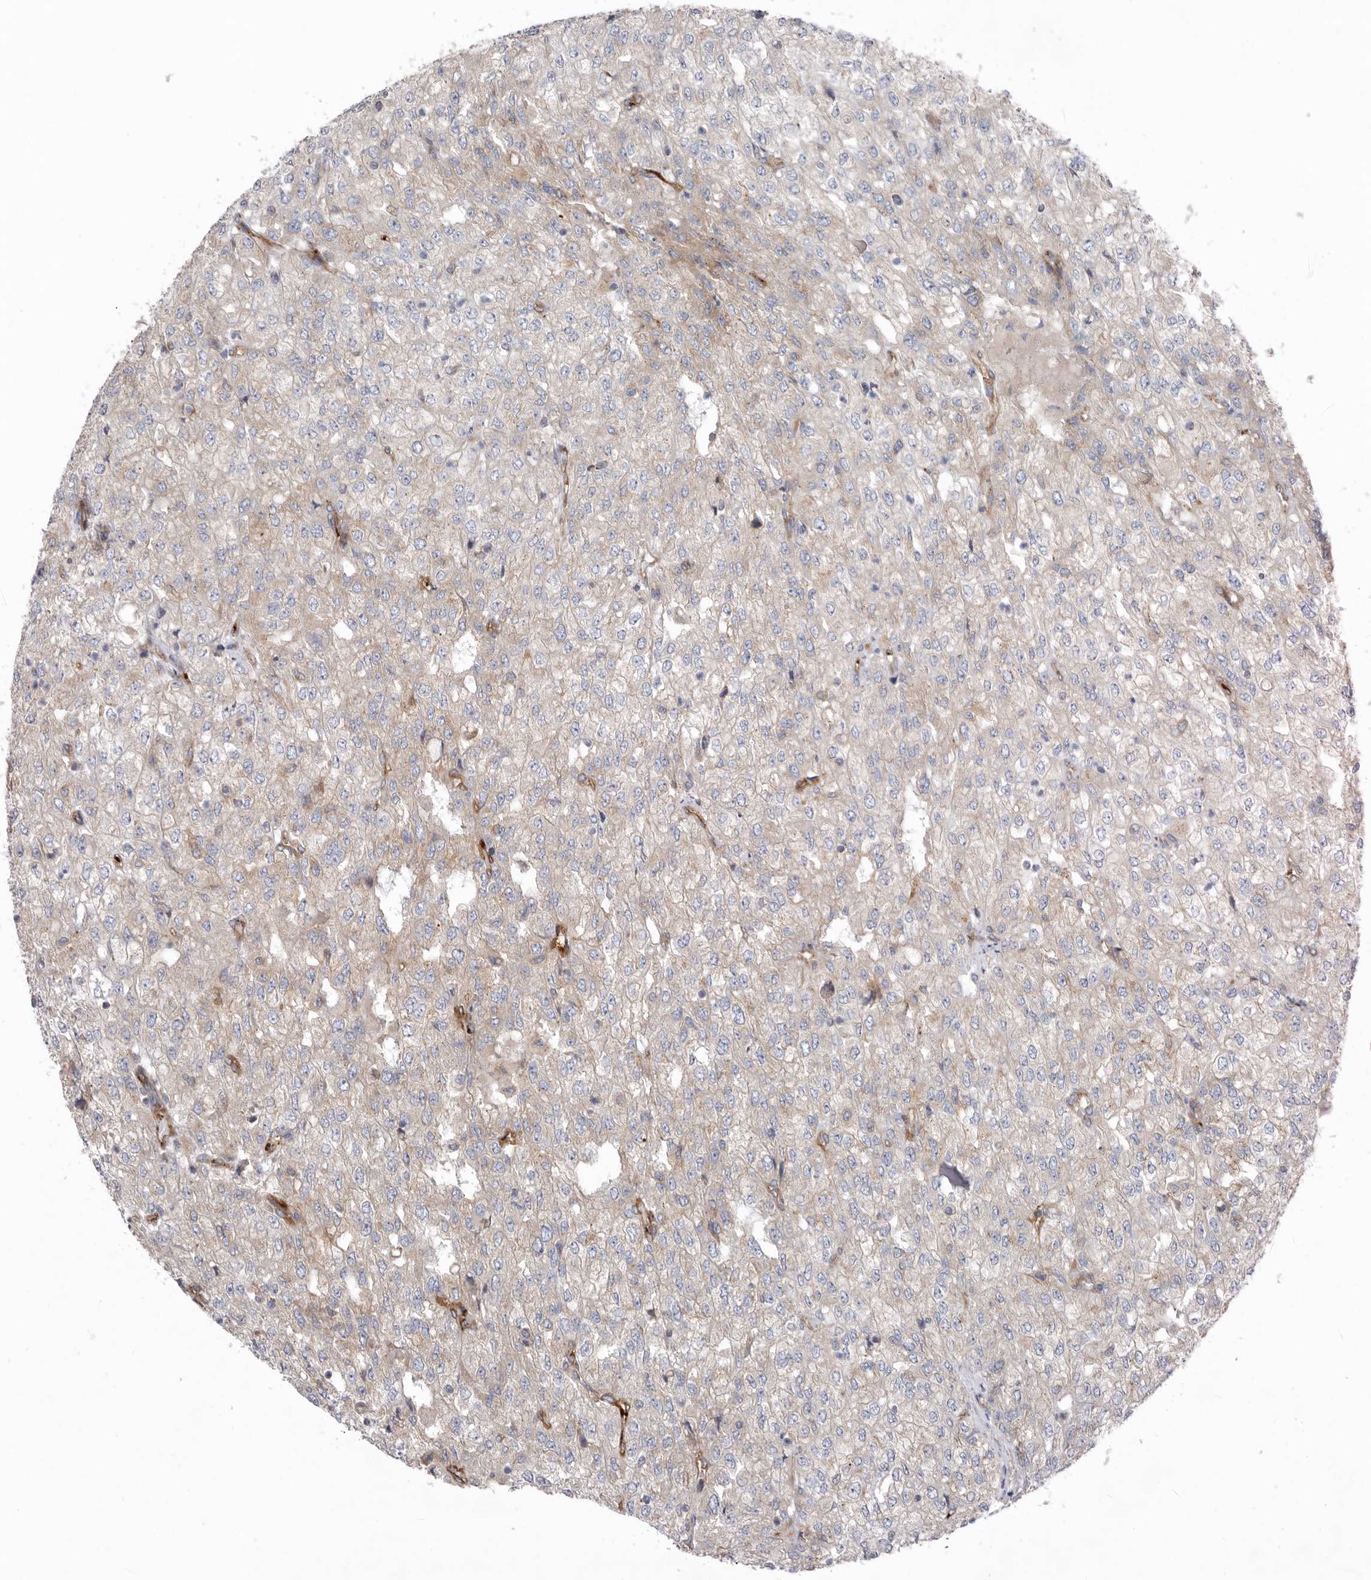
{"staining": {"intensity": "negative", "quantity": "none", "location": "none"}, "tissue": "renal cancer", "cell_type": "Tumor cells", "image_type": "cancer", "snomed": [{"axis": "morphology", "description": "Adenocarcinoma, NOS"}, {"axis": "topography", "description": "Kidney"}], "caption": "The micrograph shows no significant expression in tumor cells of renal cancer (adenocarcinoma).", "gene": "LUZP1", "patient": {"sex": "female", "age": 54}}